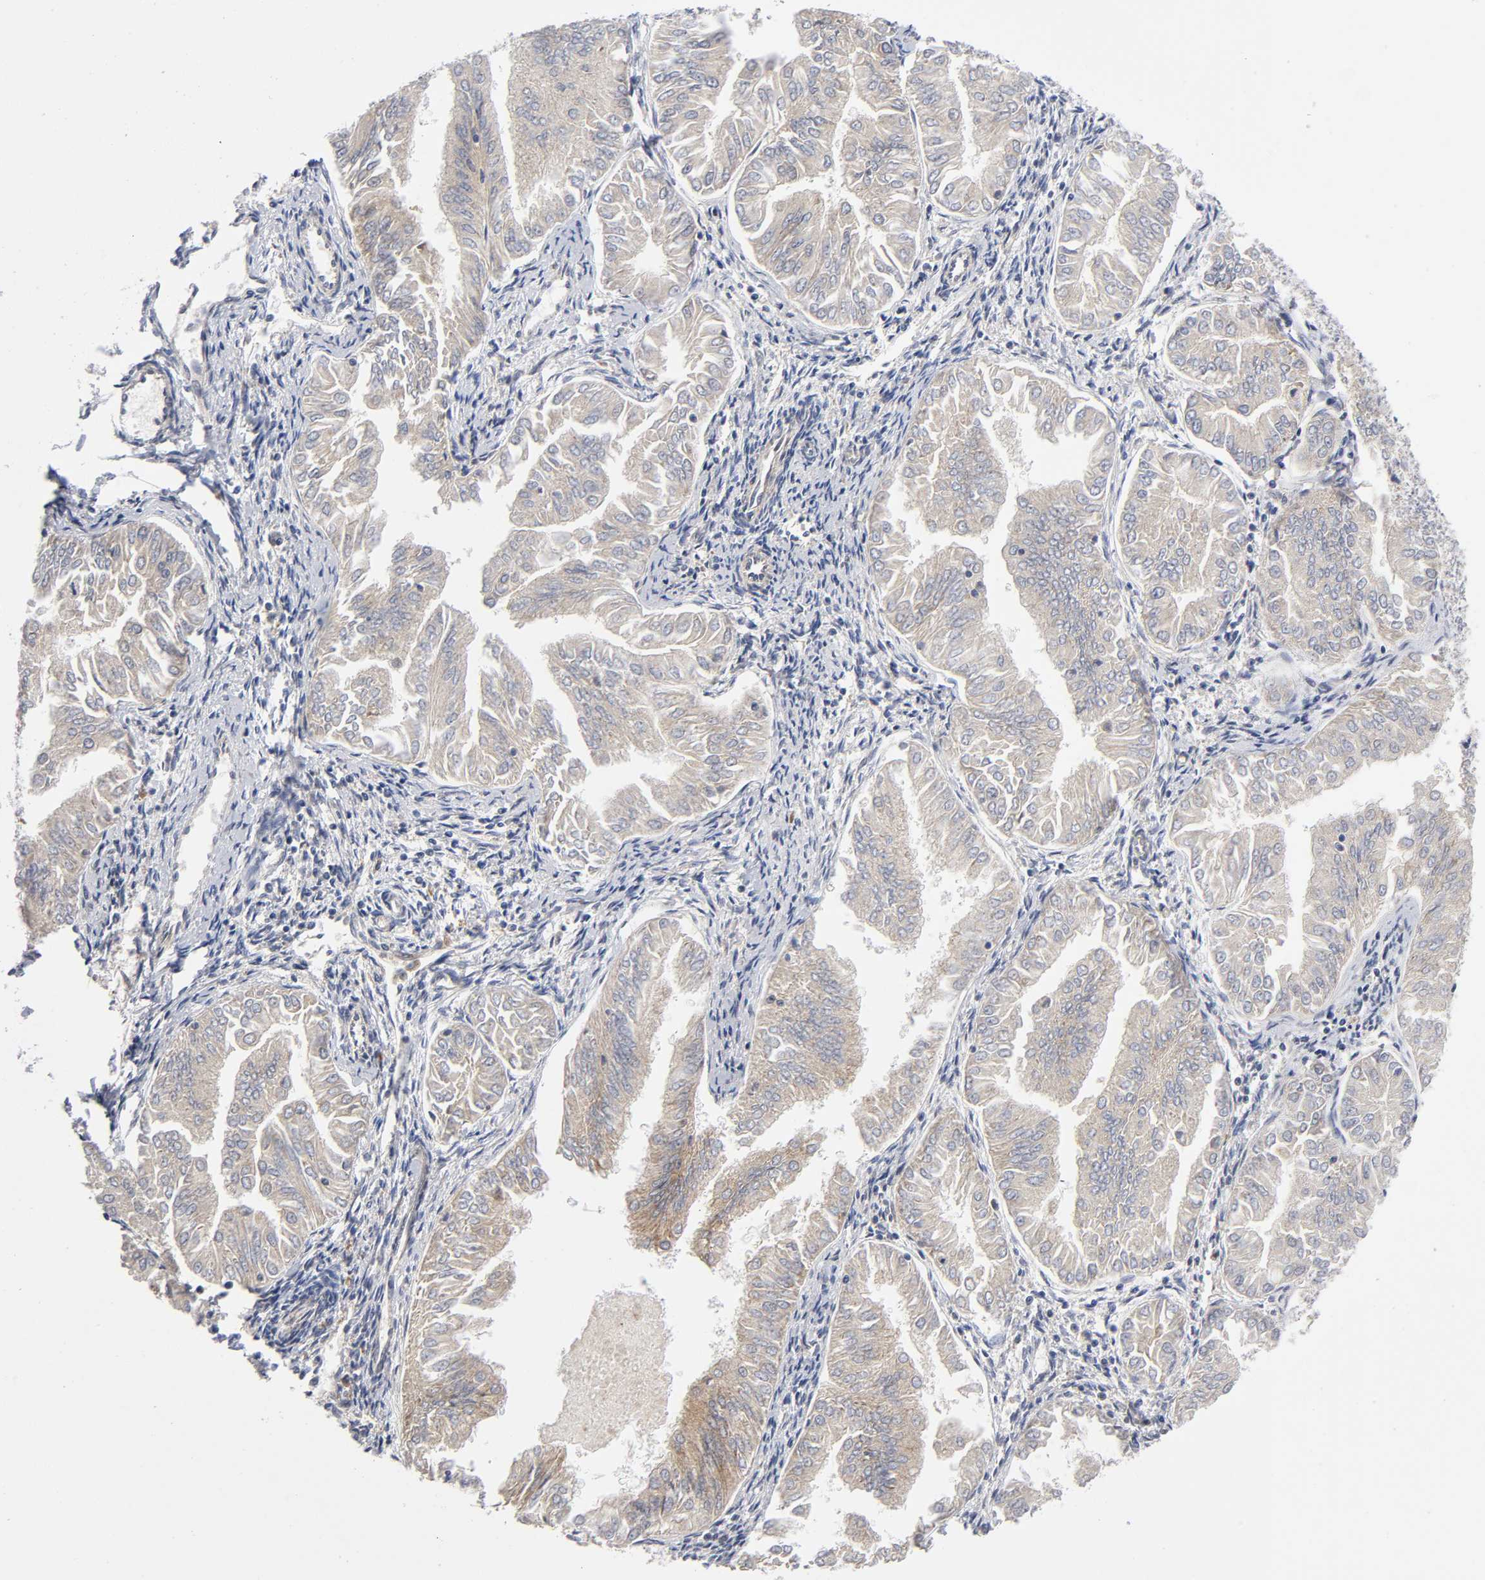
{"staining": {"intensity": "weak", "quantity": ">75%", "location": "cytoplasmic/membranous"}, "tissue": "endometrial cancer", "cell_type": "Tumor cells", "image_type": "cancer", "snomed": [{"axis": "morphology", "description": "Adenocarcinoma, NOS"}, {"axis": "topography", "description": "Endometrium"}], "caption": "Human adenocarcinoma (endometrial) stained with a brown dye reveals weak cytoplasmic/membranous positive expression in approximately >75% of tumor cells.", "gene": "EIF5", "patient": {"sex": "female", "age": 53}}